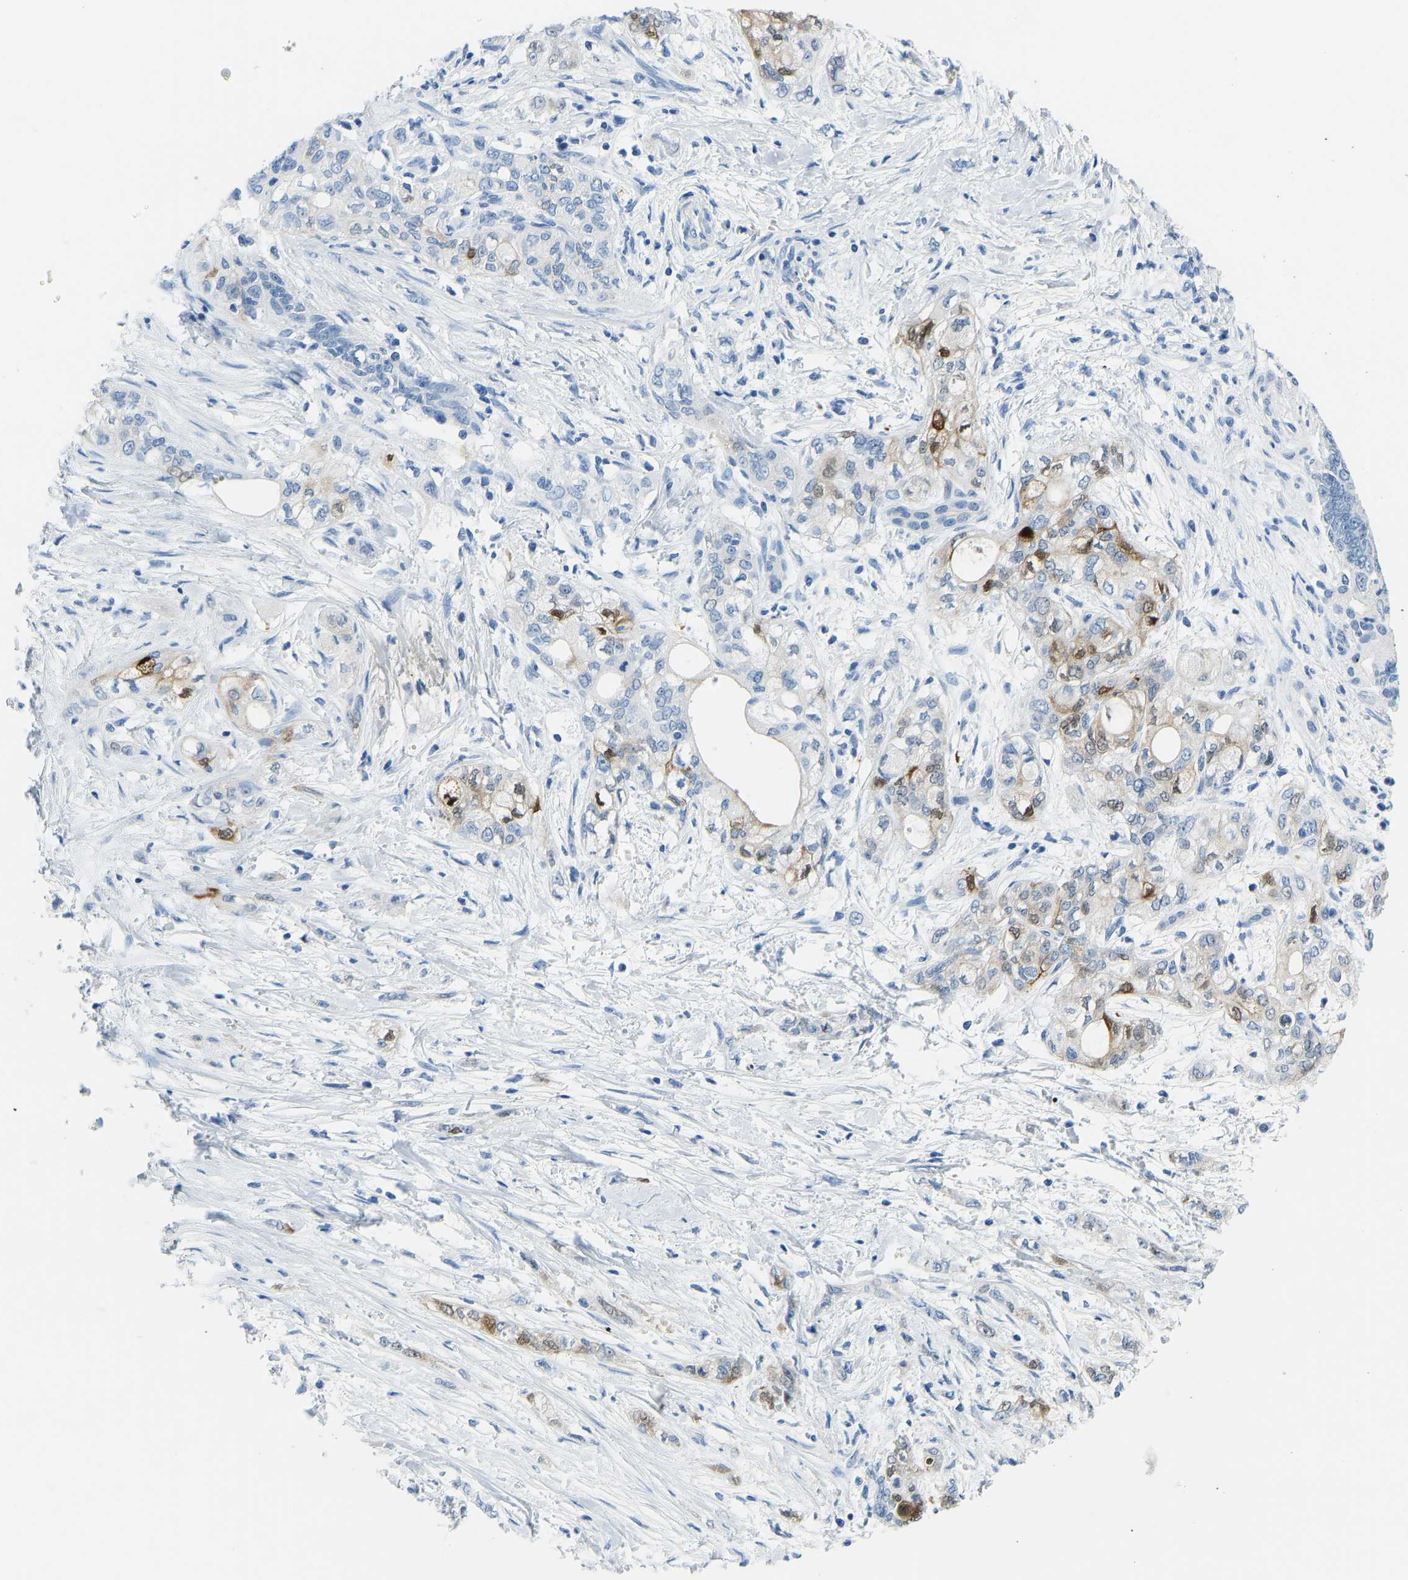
{"staining": {"intensity": "moderate", "quantity": "<25%", "location": "cytoplasmic/membranous"}, "tissue": "pancreatic cancer", "cell_type": "Tumor cells", "image_type": "cancer", "snomed": [{"axis": "morphology", "description": "Adenocarcinoma, NOS"}, {"axis": "topography", "description": "Pancreas"}], "caption": "Approximately <25% of tumor cells in adenocarcinoma (pancreatic) show moderate cytoplasmic/membranous protein positivity as visualized by brown immunohistochemical staining.", "gene": "SERPINB3", "patient": {"sex": "male", "age": 70}}